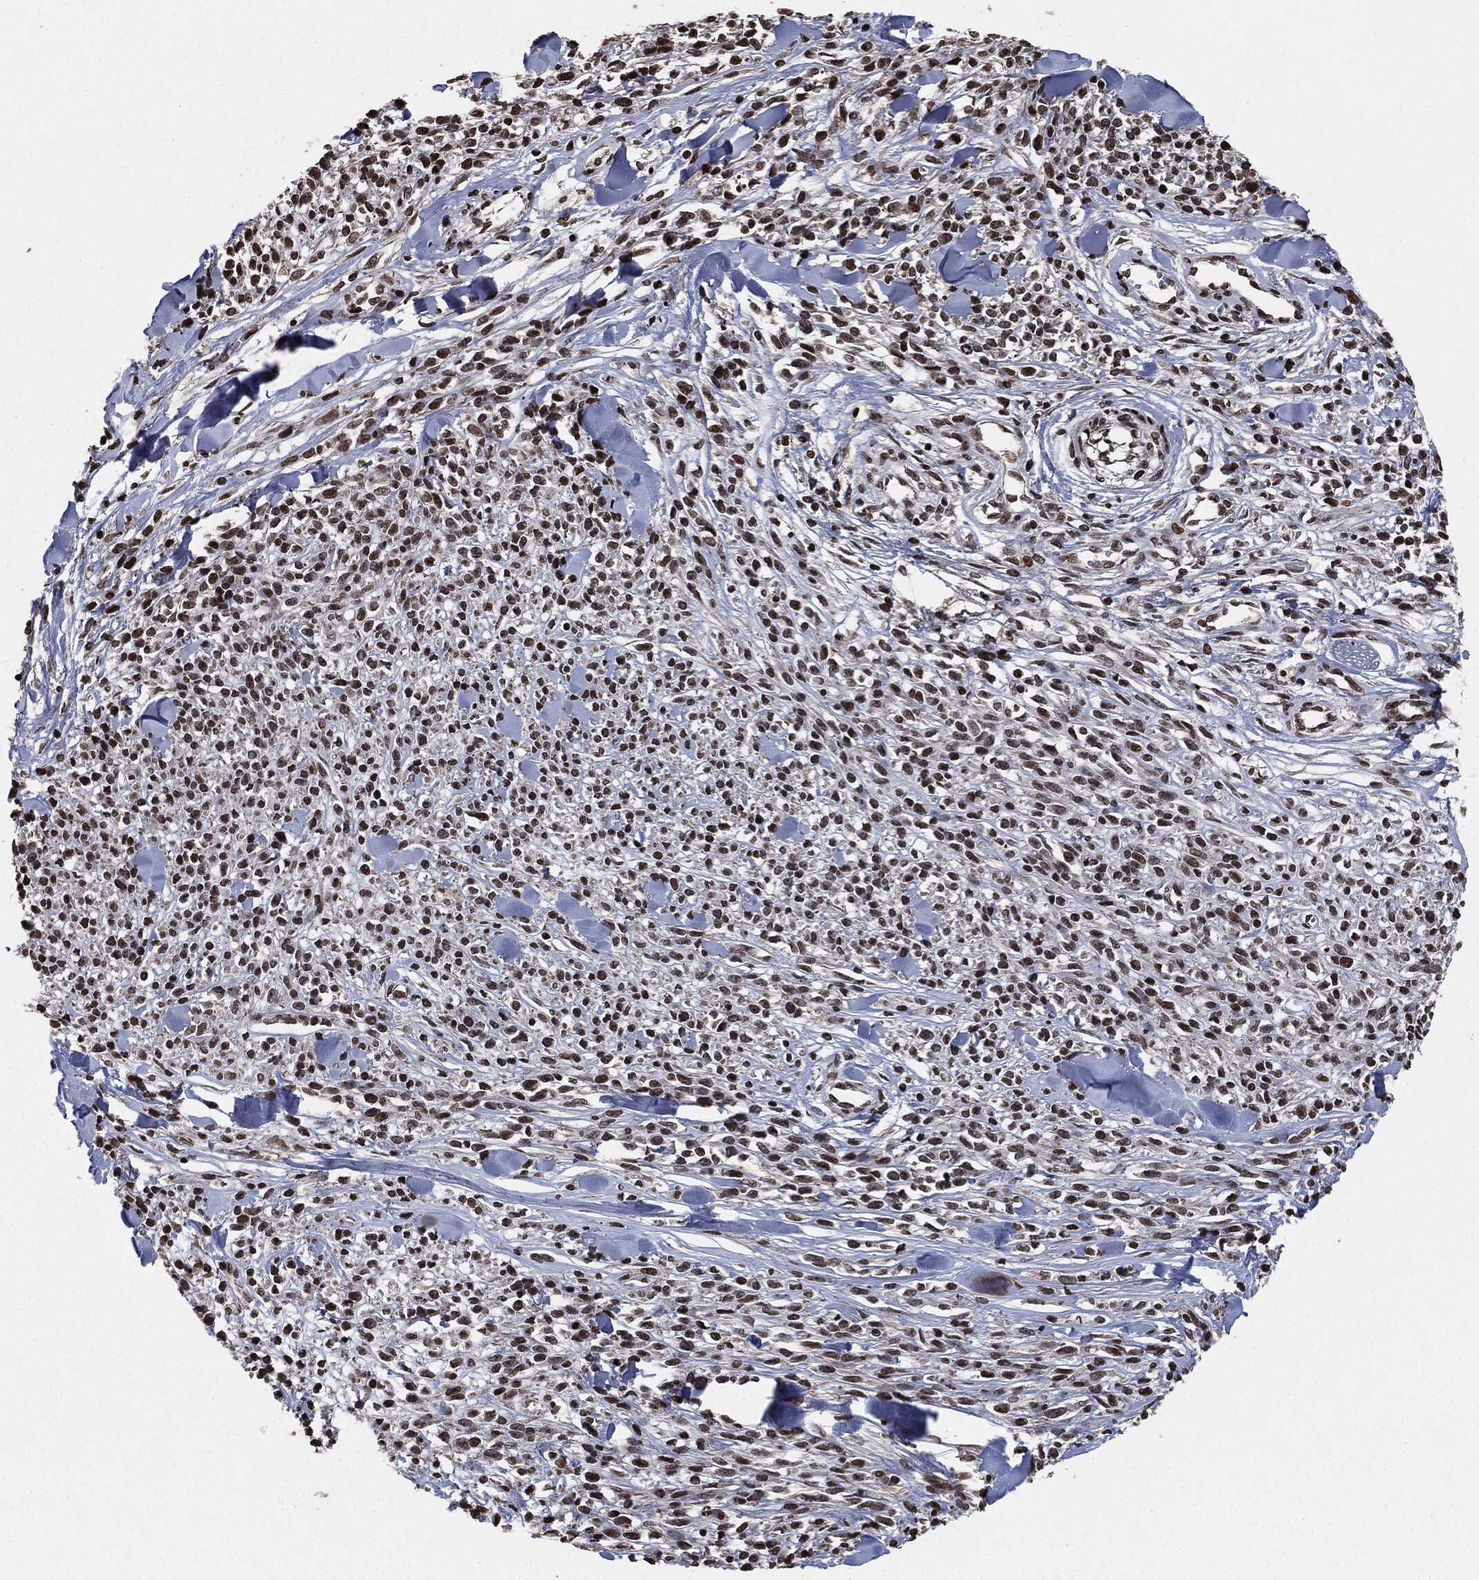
{"staining": {"intensity": "moderate", "quantity": "25%-75%", "location": "nuclear"}, "tissue": "melanoma", "cell_type": "Tumor cells", "image_type": "cancer", "snomed": [{"axis": "morphology", "description": "Malignant melanoma, NOS"}, {"axis": "topography", "description": "Skin"}, {"axis": "topography", "description": "Skin of trunk"}], "caption": "Brown immunohistochemical staining in human melanoma displays moderate nuclear expression in approximately 25%-75% of tumor cells. Using DAB (3,3'-diaminobenzidine) (brown) and hematoxylin (blue) stains, captured at high magnification using brightfield microscopy.", "gene": "JUN", "patient": {"sex": "male", "age": 74}}